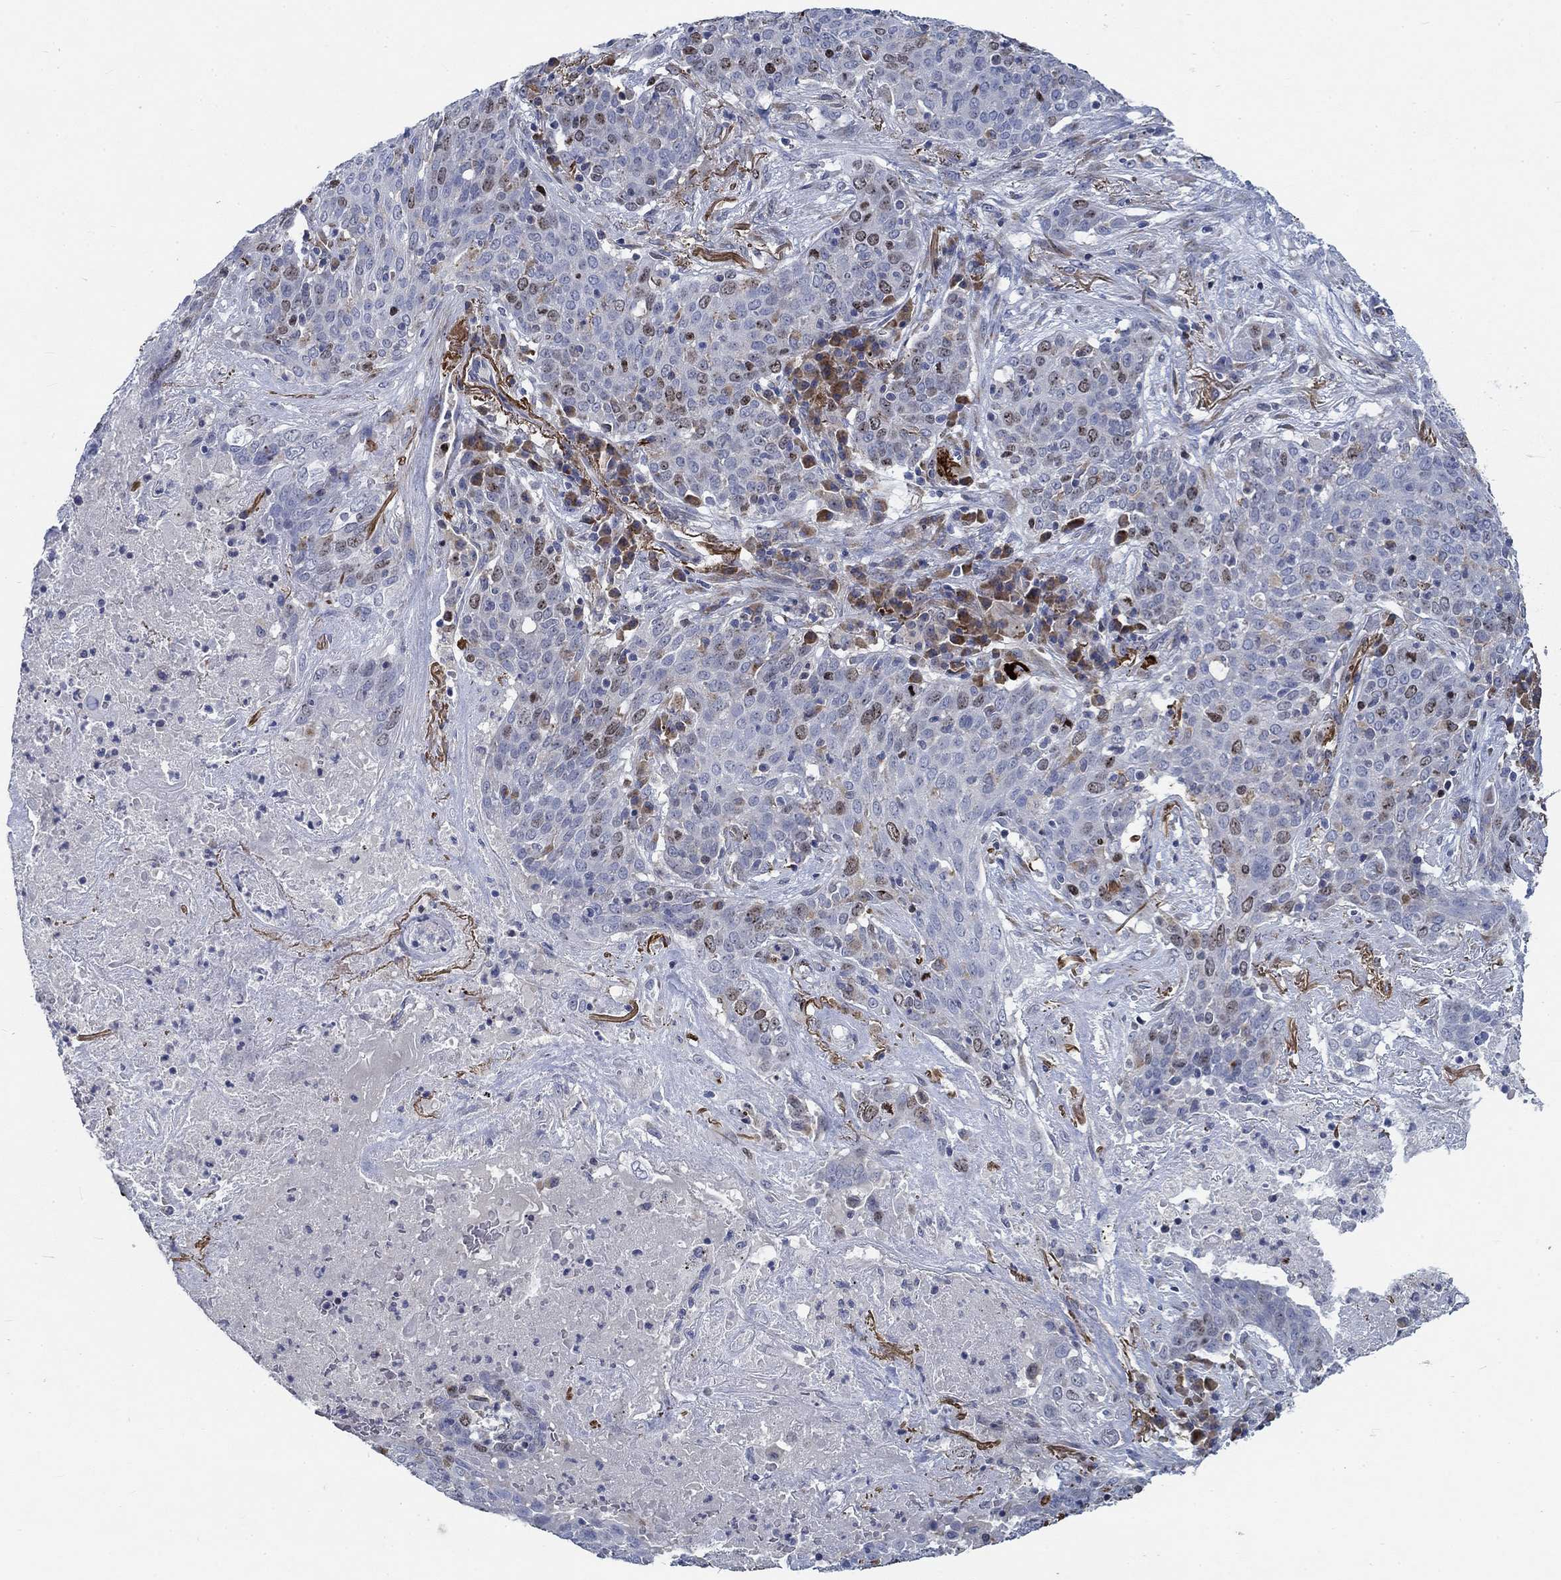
{"staining": {"intensity": "weak", "quantity": "<25%", "location": "cytoplasmic/membranous,nuclear"}, "tissue": "lung cancer", "cell_type": "Tumor cells", "image_type": "cancer", "snomed": [{"axis": "morphology", "description": "Squamous cell carcinoma, NOS"}, {"axis": "topography", "description": "Lung"}], "caption": "Immunohistochemistry of human squamous cell carcinoma (lung) shows no positivity in tumor cells. The staining is performed using DAB brown chromogen with nuclei counter-stained in using hematoxylin.", "gene": "MMP24", "patient": {"sex": "male", "age": 82}}